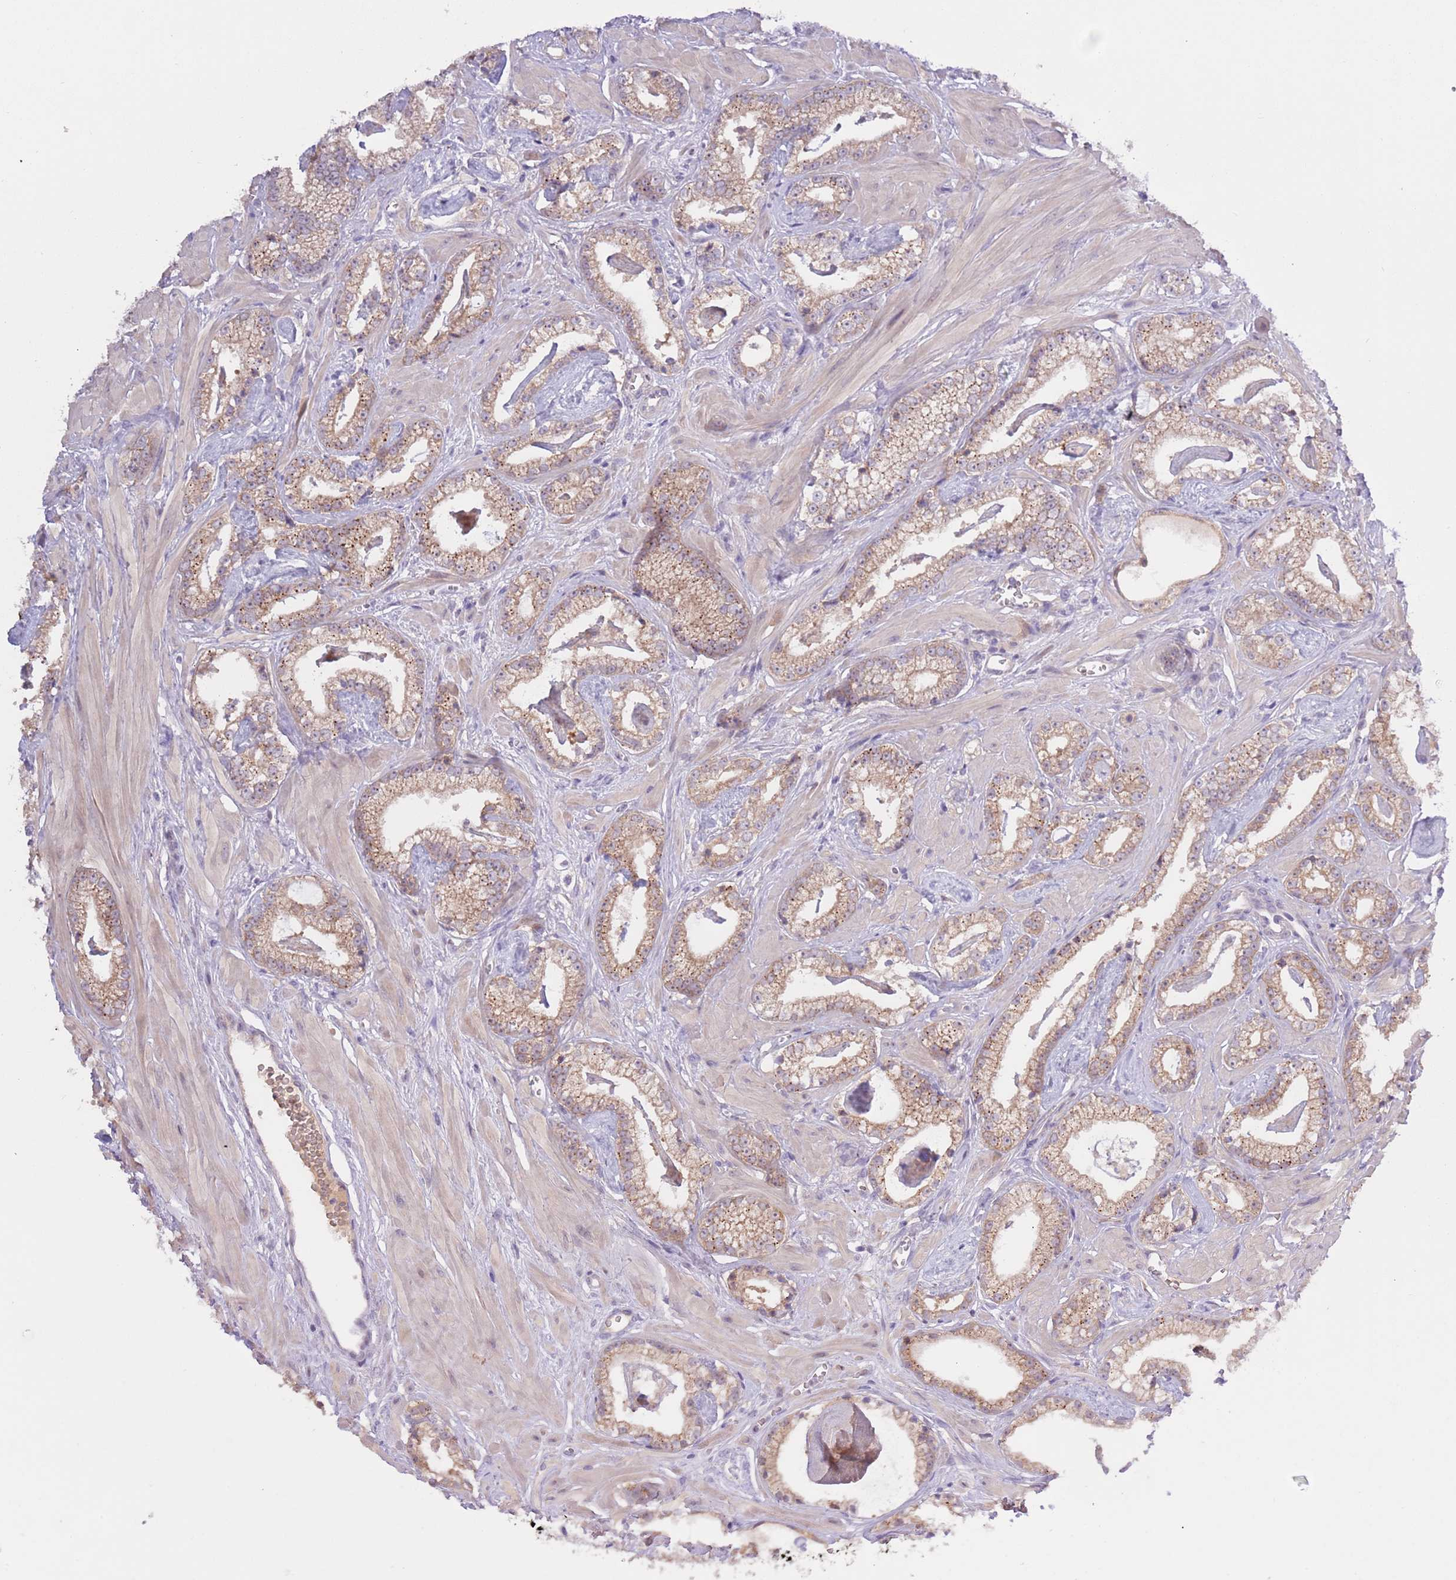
{"staining": {"intensity": "moderate", "quantity": ">75%", "location": "cytoplasmic/membranous"}, "tissue": "prostate cancer", "cell_type": "Tumor cells", "image_type": "cancer", "snomed": [{"axis": "morphology", "description": "Adenocarcinoma, Low grade"}, {"axis": "topography", "description": "Prostate"}], "caption": "An immunohistochemistry (IHC) histopathology image of neoplastic tissue is shown. Protein staining in brown highlights moderate cytoplasmic/membranous positivity in low-grade adenocarcinoma (prostate) within tumor cells.", "gene": "SHROOM3", "patient": {"sex": "male", "age": 60}}